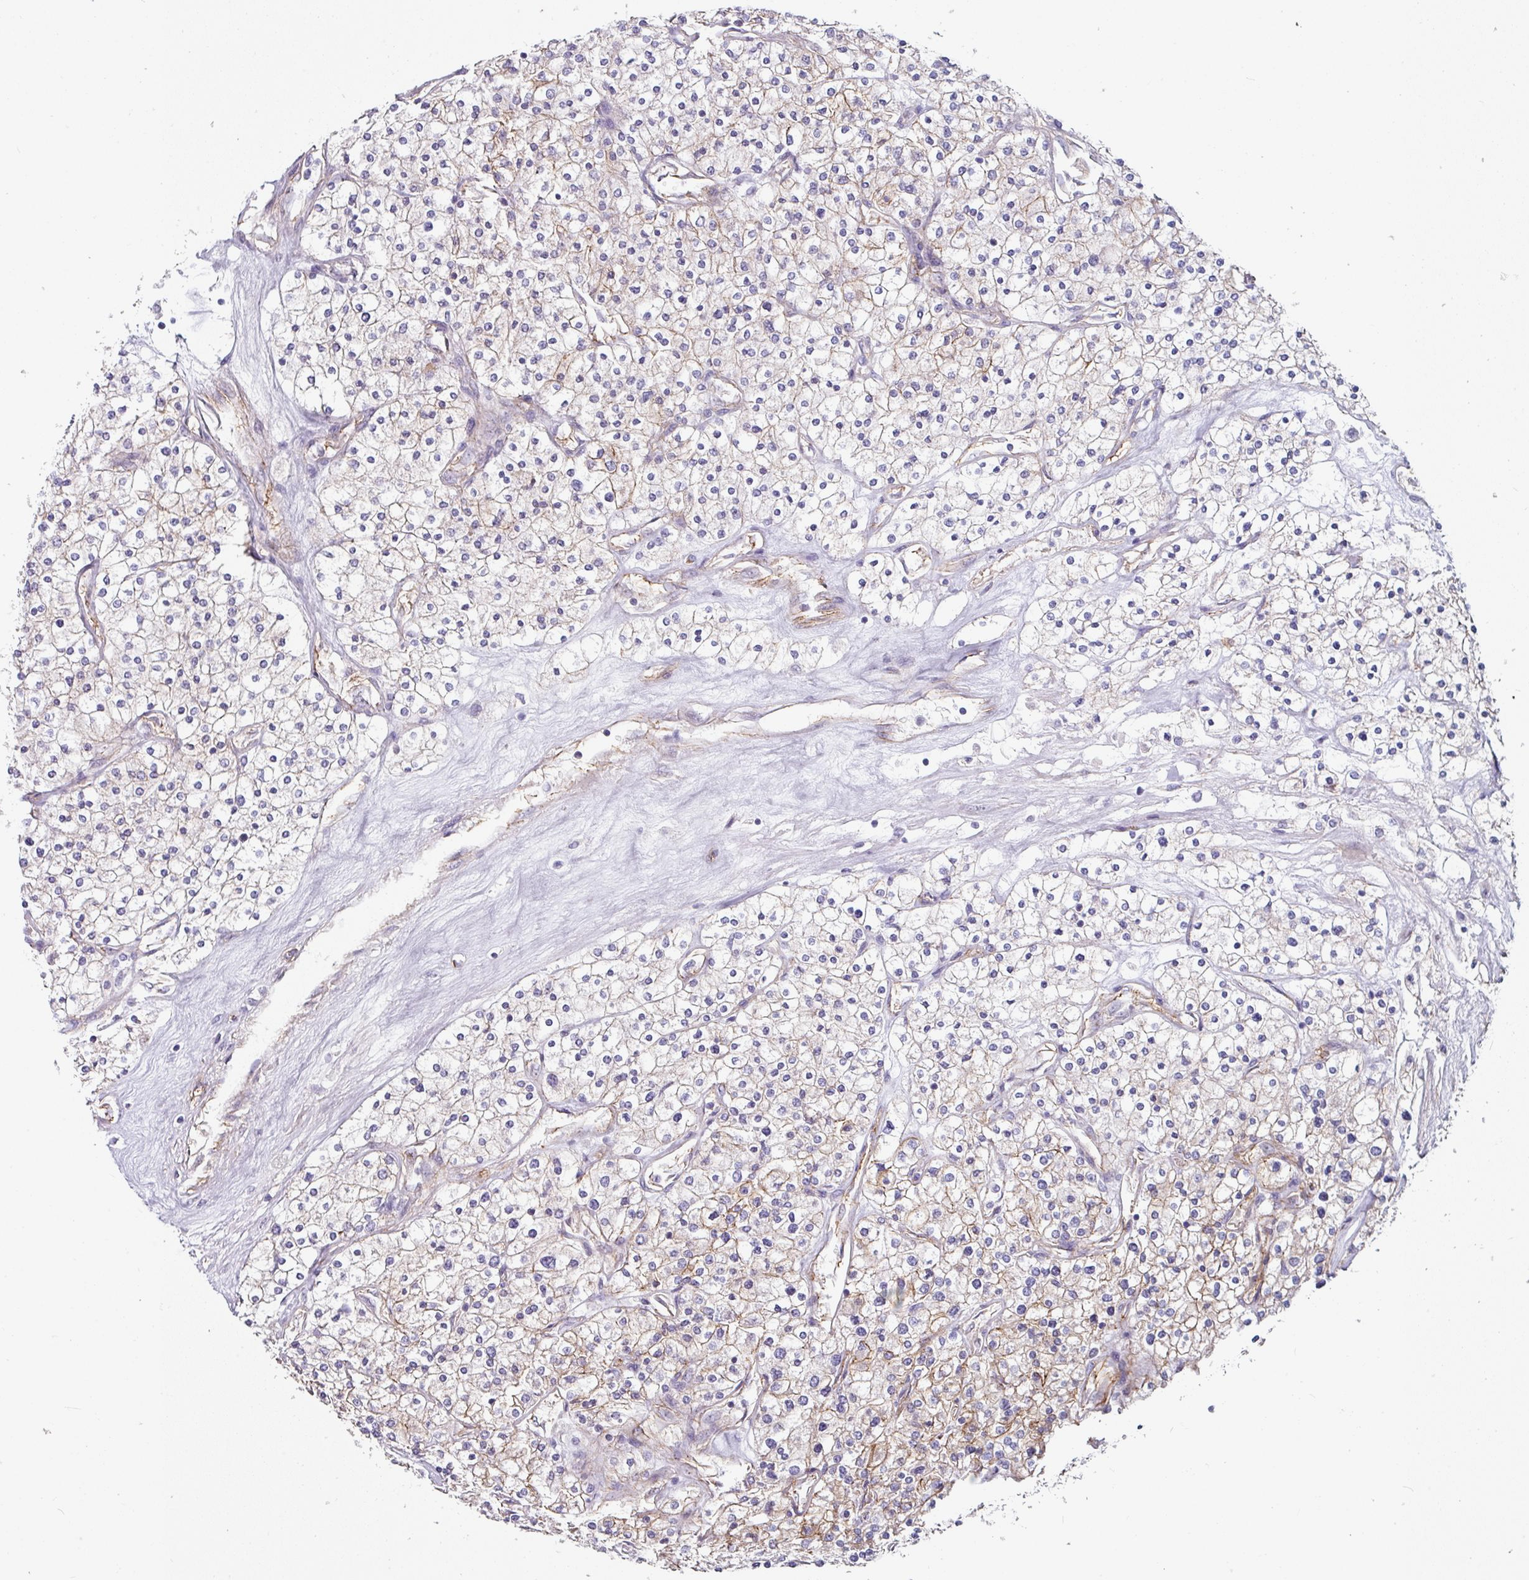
{"staining": {"intensity": "weak", "quantity": "25%-75%", "location": "cytoplasmic/membranous"}, "tissue": "renal cancer", "cell_type": "Tumor cells", "image_type": "cancer", "snomed": [{"axis": "morphology", "description": "Adenocarcinoma, NOS"}, {"axis": "topography", "description": "Kidney"}], "caption": "Protein expression analysis of renal cancer (adenocarcinoma) demonstrates weak cytoplasmic/membranous positivity in approximately 25%-75% of tumor cells.", "gene": "JUP", "patient": {"sex": "male", "age": 80}}